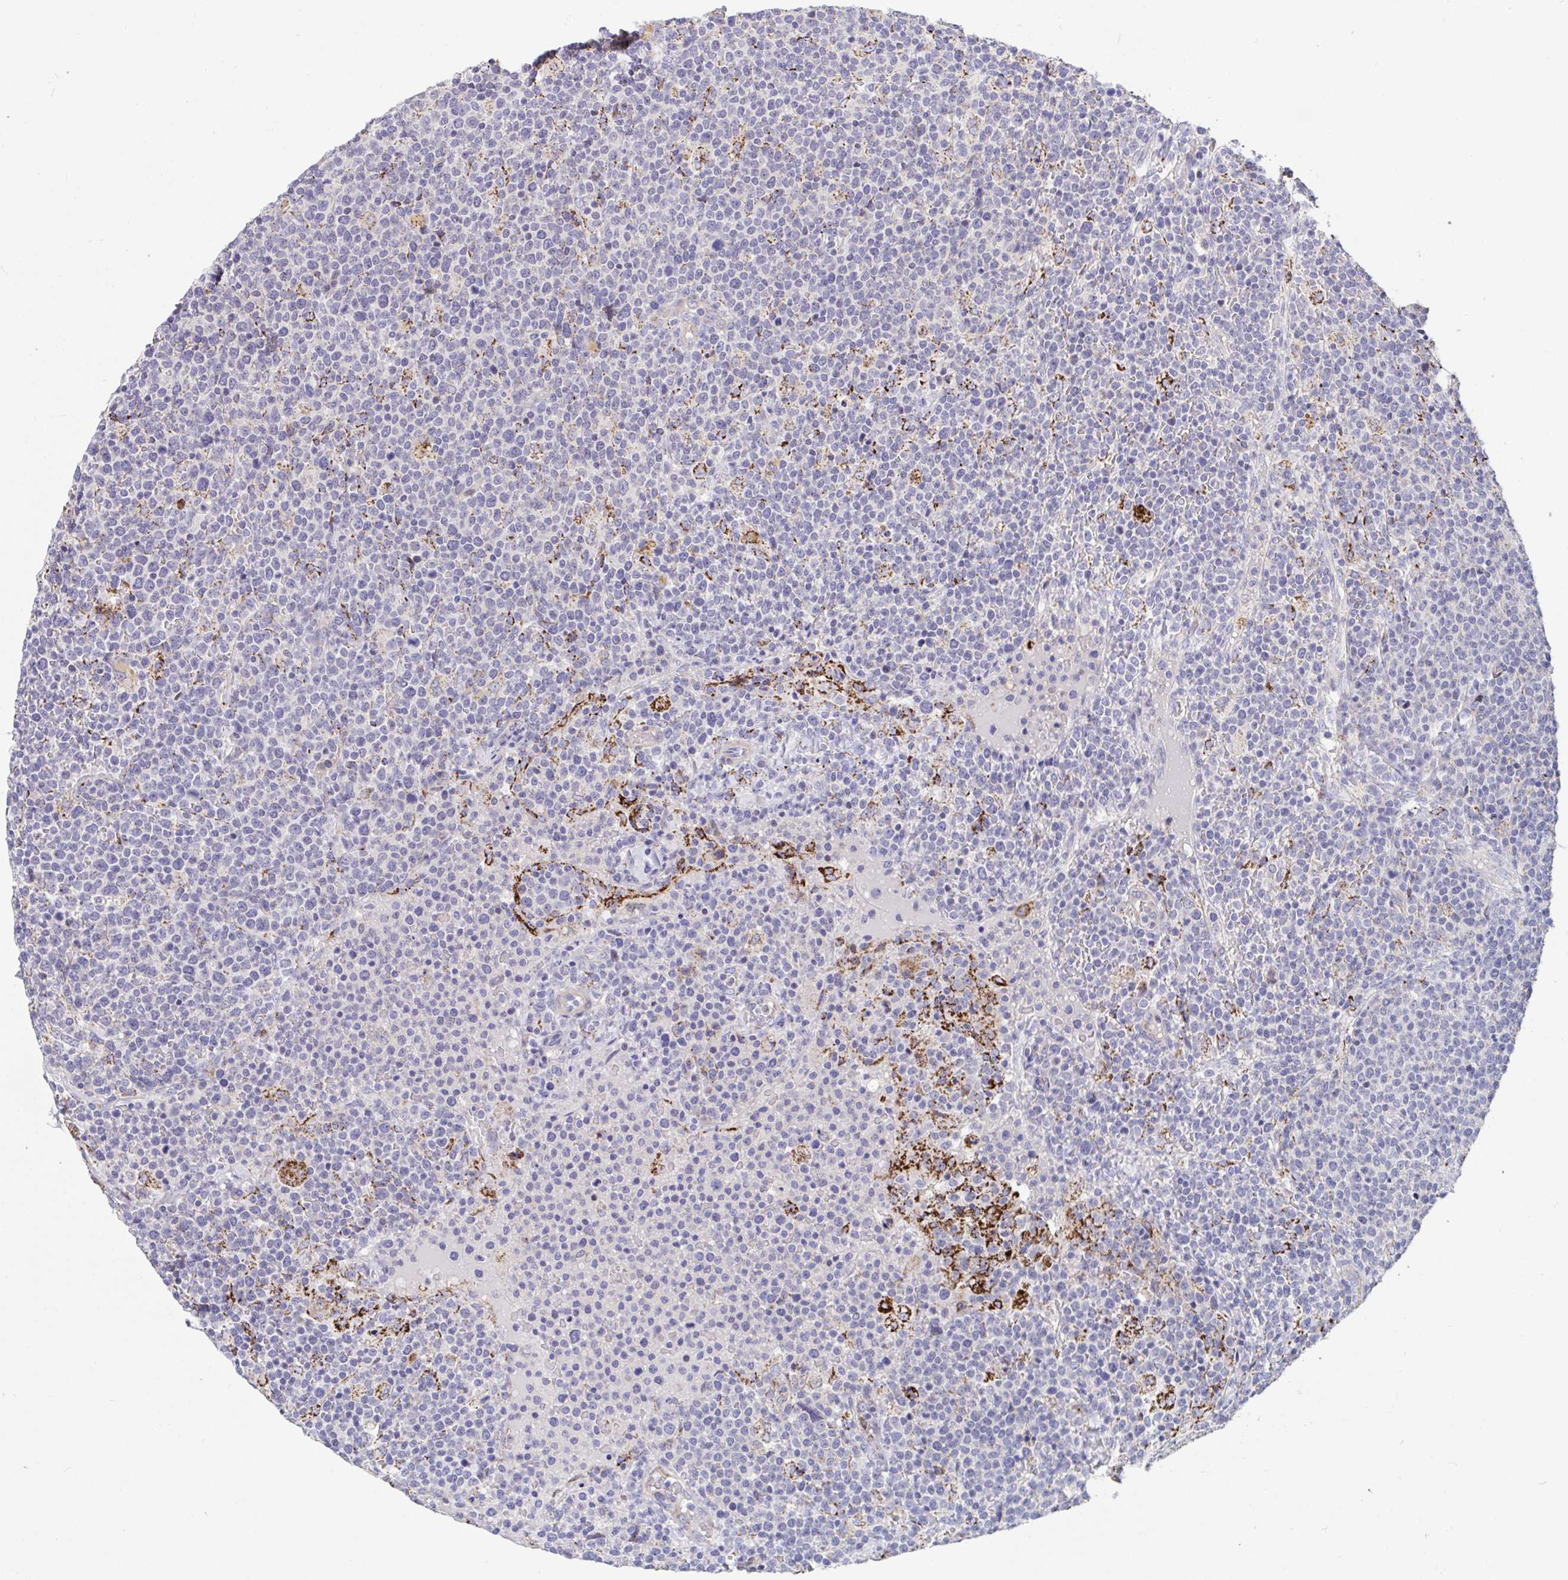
{"staining": {"intensity": "negative", "quantity": "none", "location": "none"}, "tissue": "lymphoma", "cell_type": "Tumor cells", "image_type": "cancer", "snomed": [{"axis": "morphology", "description": "Malignant lymphoma, non-Hodgkin's type, High grade"}, {"axis": "topography", "description": "Lymph node"}], "caption": "Image shows no significant protein expression in tumor cells of high-grade malignant lymphoma, non-Hodgkin's type. Brightfield microscopy of IHC stained with DAB (brown) and hematoxylin (blue), captured at high magnification.", "gene": "FAM156B", "patient": {"sex": "male", "age": 61}}